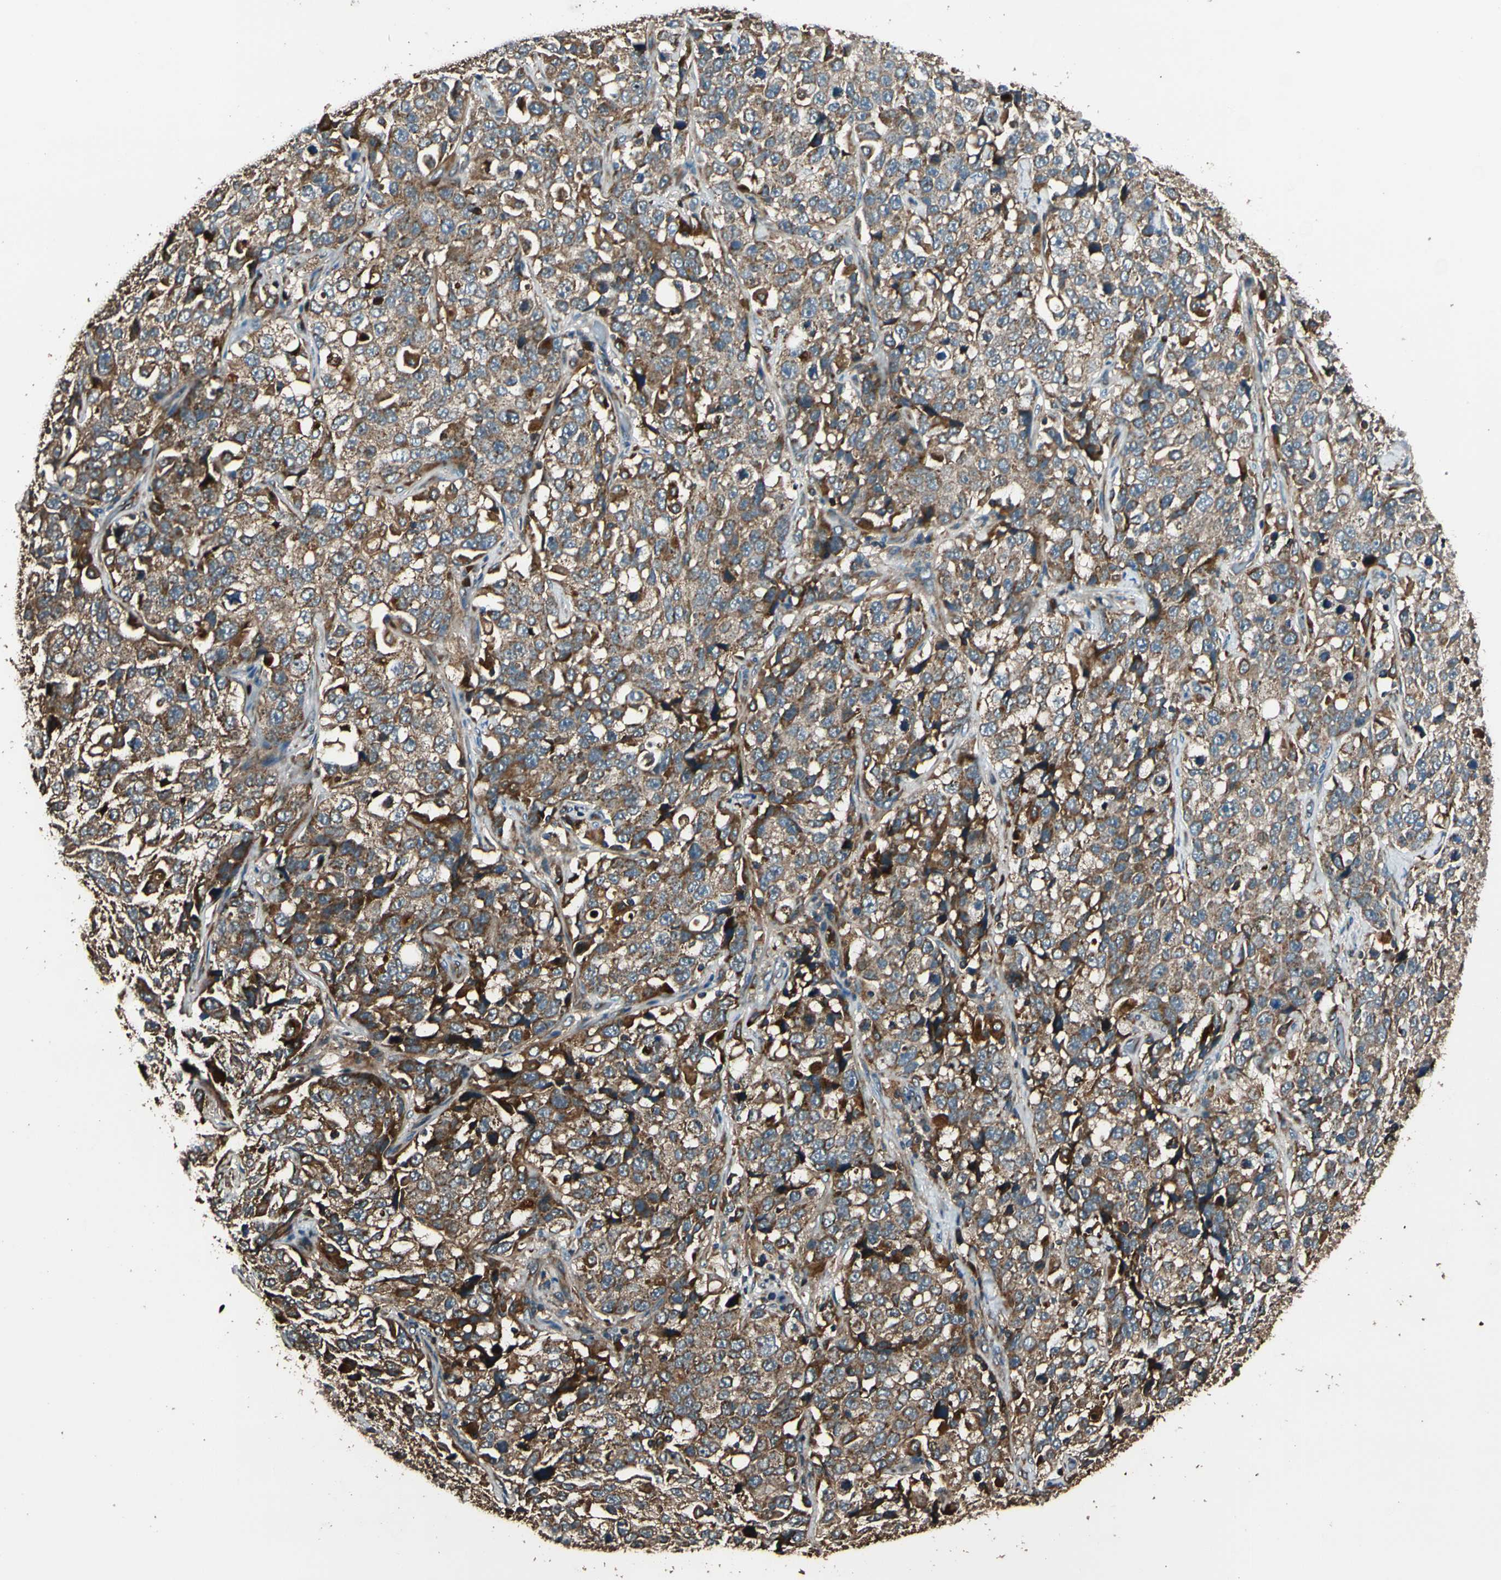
{"staining": {"intensity": "moderate", "quantity": ">75%", "location": "cytoplasmic/membranous"}, "tissue": "stomach cancer", "cell_type": "Tumor cells", "image_type": "cancer", "snomed": [{"axis": "morphology", "description": "Normal tissue, NOS"}, {"axis": "morphology", "description": "Adenocarcinoma, NOS"}, {"axis": "topography", "description": "Stomach"}], "caption": "Stomach cancer (adenocarcinoma) stained with a brown dye shows moderate cytoplasmic/membranous positive positivity in approximately >75% of tumor cells.", "gene": "STX11", "patient": {"sex": "male", "age": 48}}